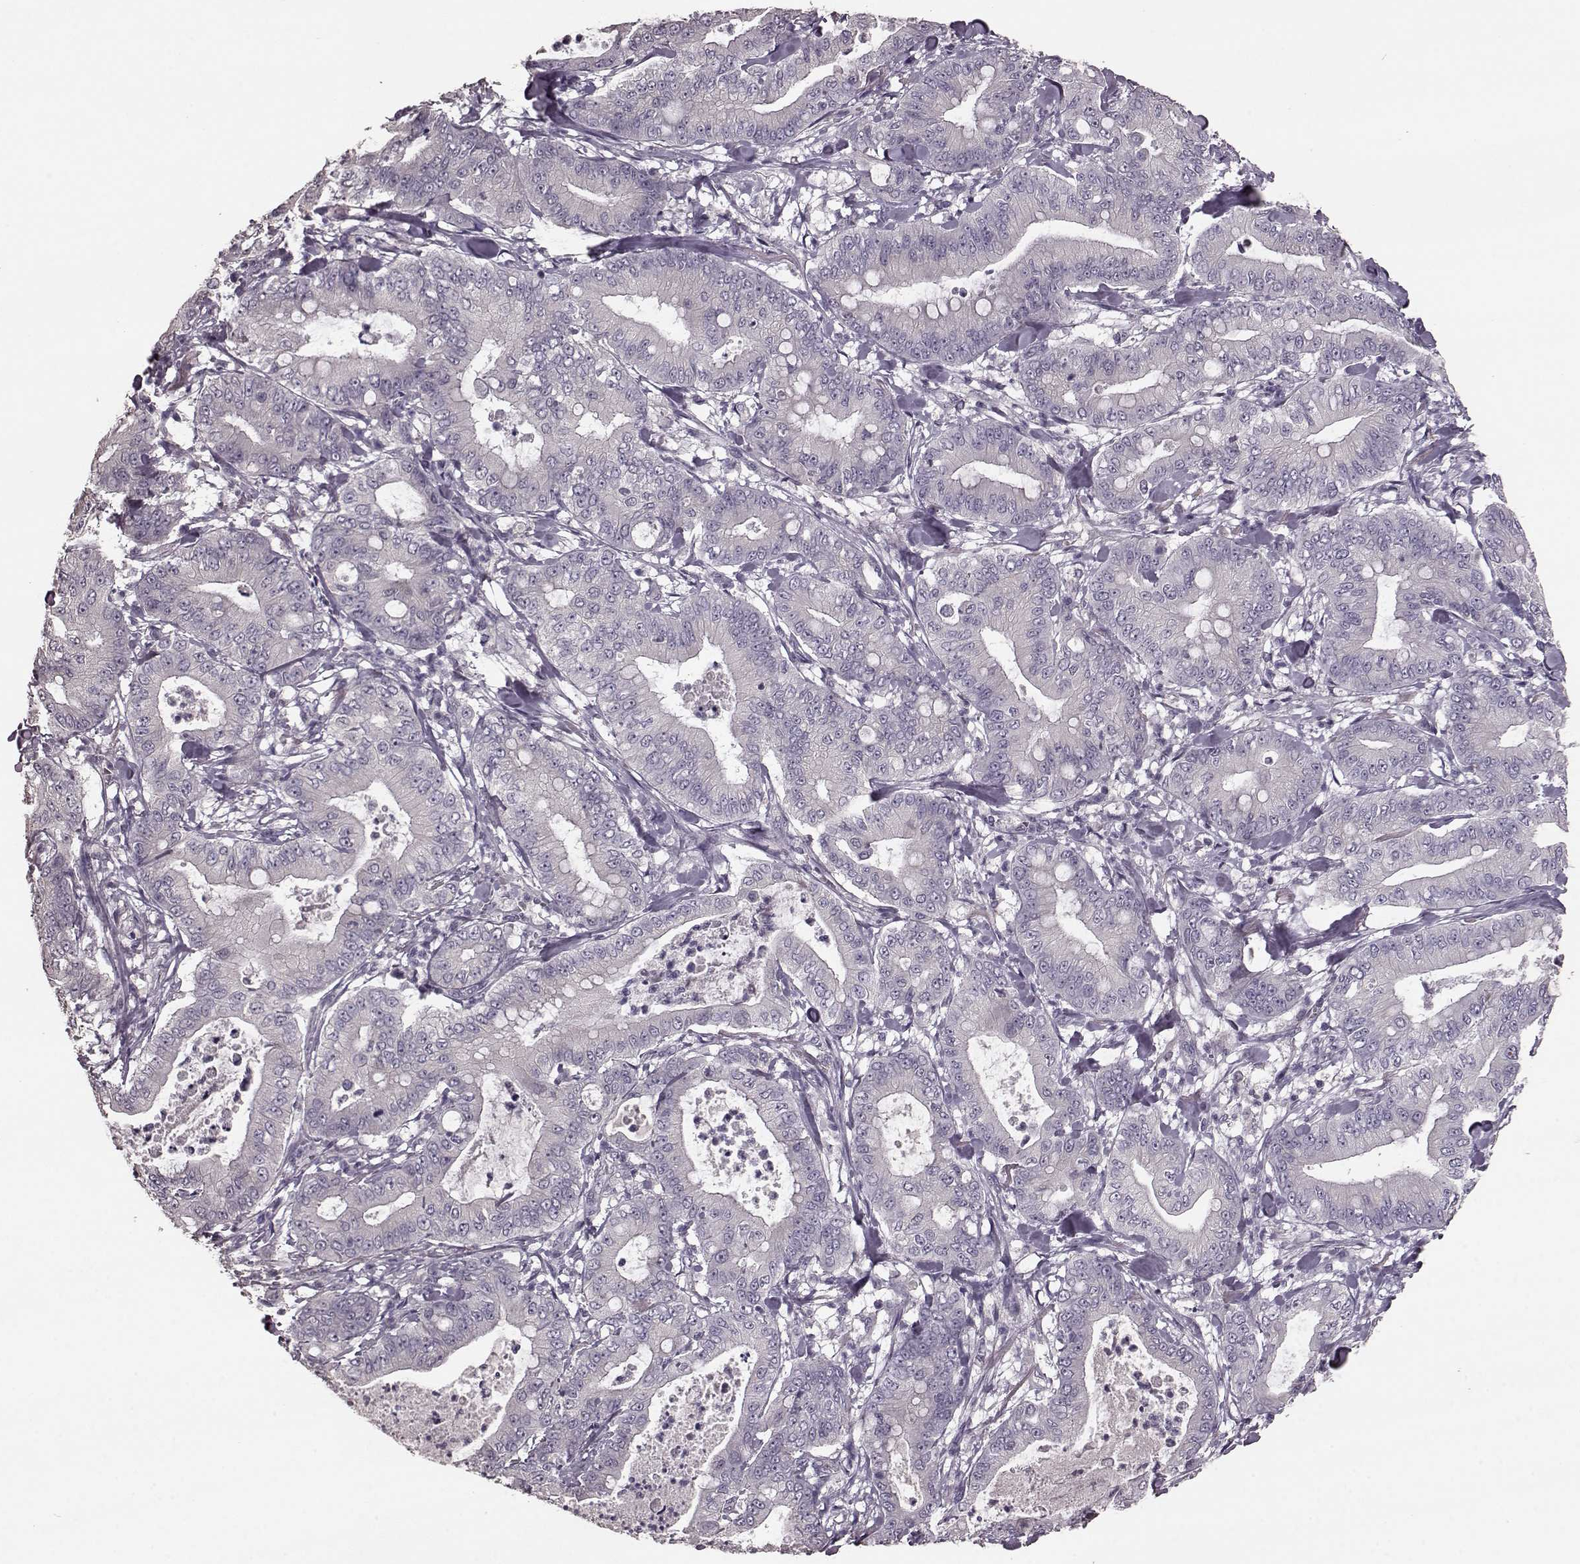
{"staining": {"intensity": "negative", "quantity": "none", "location": "none"}, "tissue": "pancreatic cancer", "cell_type": "Tumor cells", "image_type": "cancer", "snomed": [{"axis": "morphology", "description": "Adenocarcinoma, NOS"}, {"axis": "topography", "description": "Pancreas"}], "caption": "Tumor cells show no significant protein expression in pancreatic adenocarcinoma.", "gene": "SLC52A3", "patient": {"sex": "male", "age": 71}}